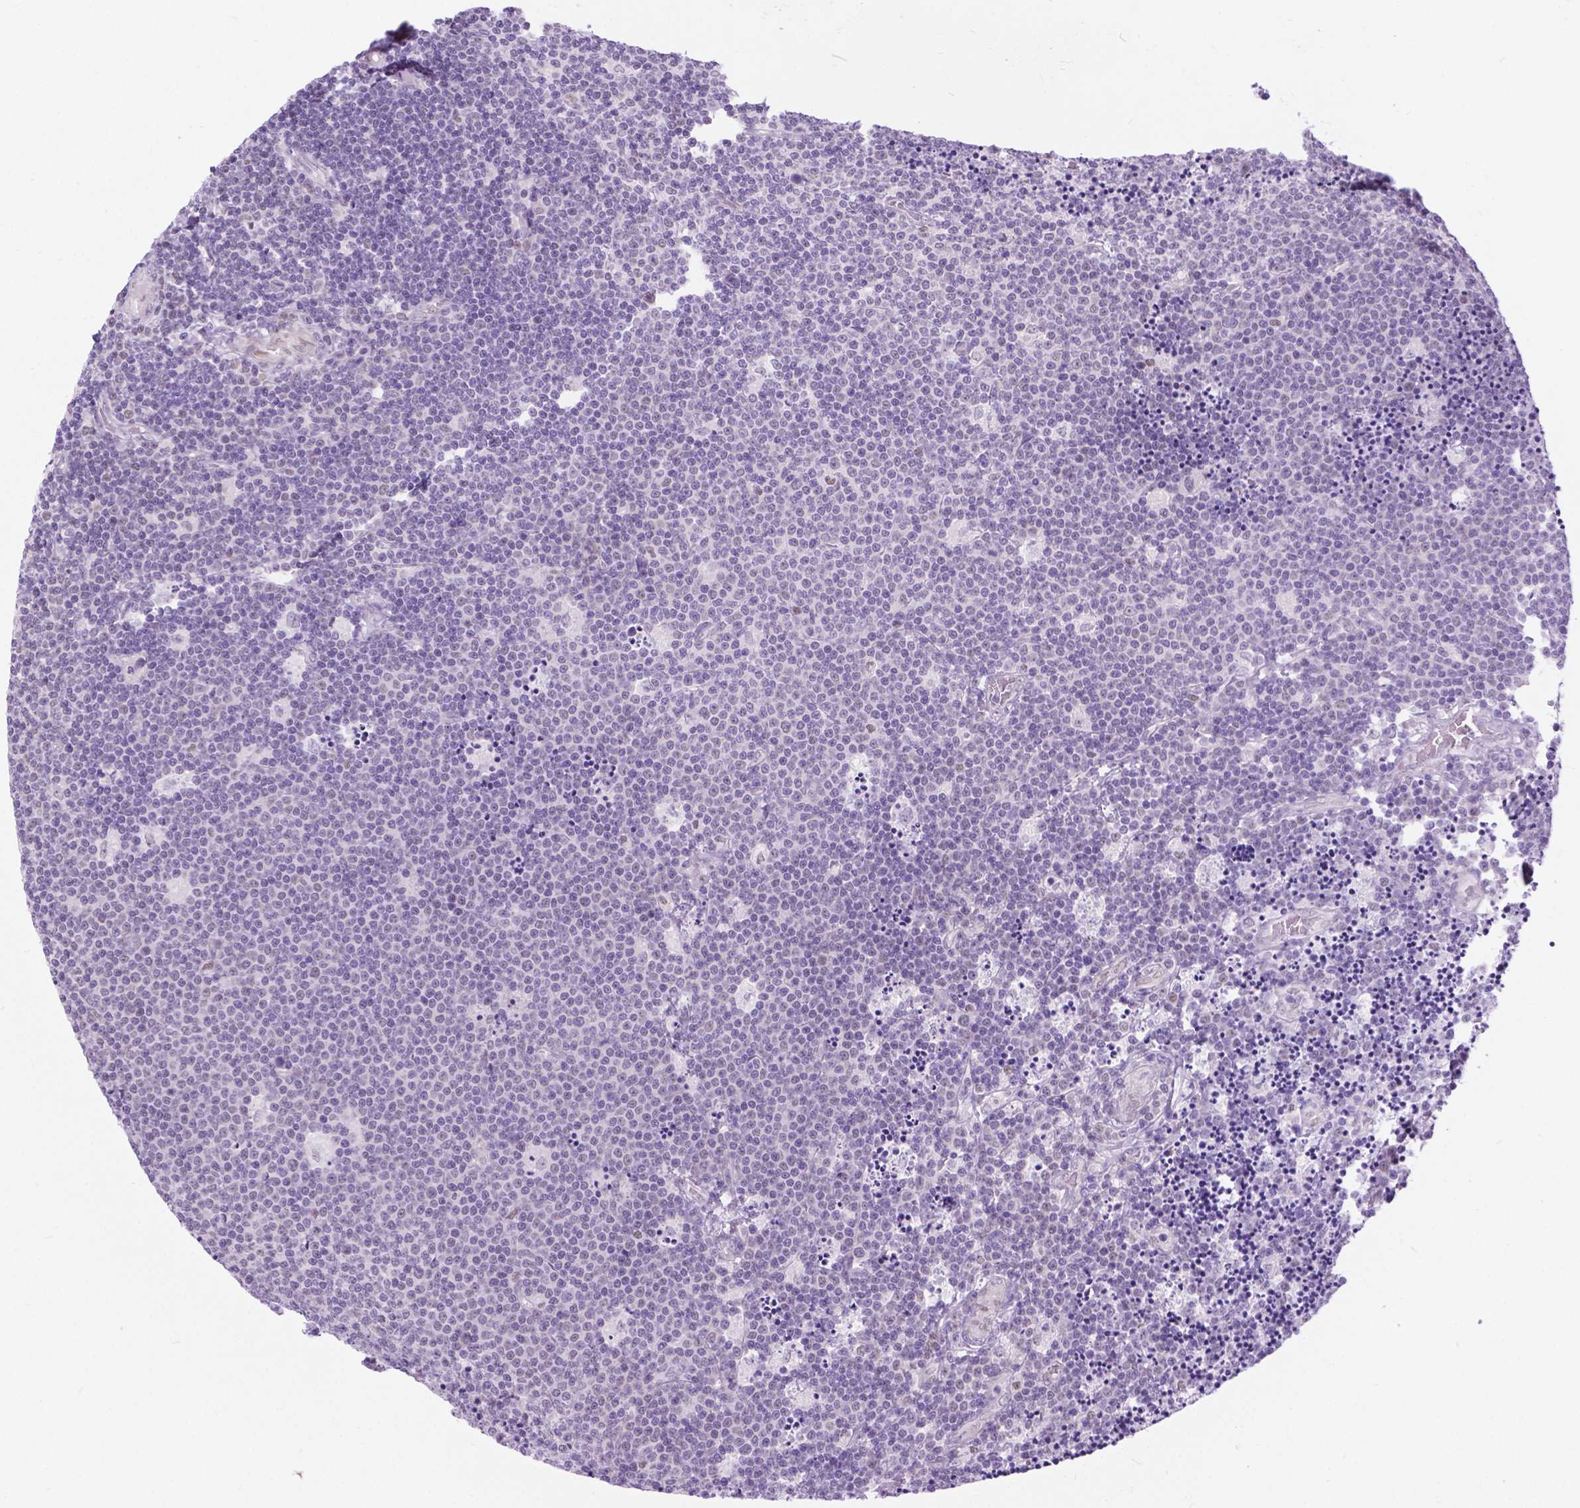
{"staining": {"intensity": "negative", "quantity": "none", "location": "none"}, "tissue": "lymphoma", "cell_type": "Tumor cells", "image_type": "cancer", "snomed": [{"axis": "morphology", "description": "Malignant lymphoma, non-Hodgkin's type, Low grade"}, {"axis": "topography", "description": "Brain"}], "caption": "Tumor cells are negative for protein expression in human malignant lymphoma, non-Hodgkin's type (low-grade).", "gene": "APCDD1L", "patient": {"sex": "female", "age": 66}}